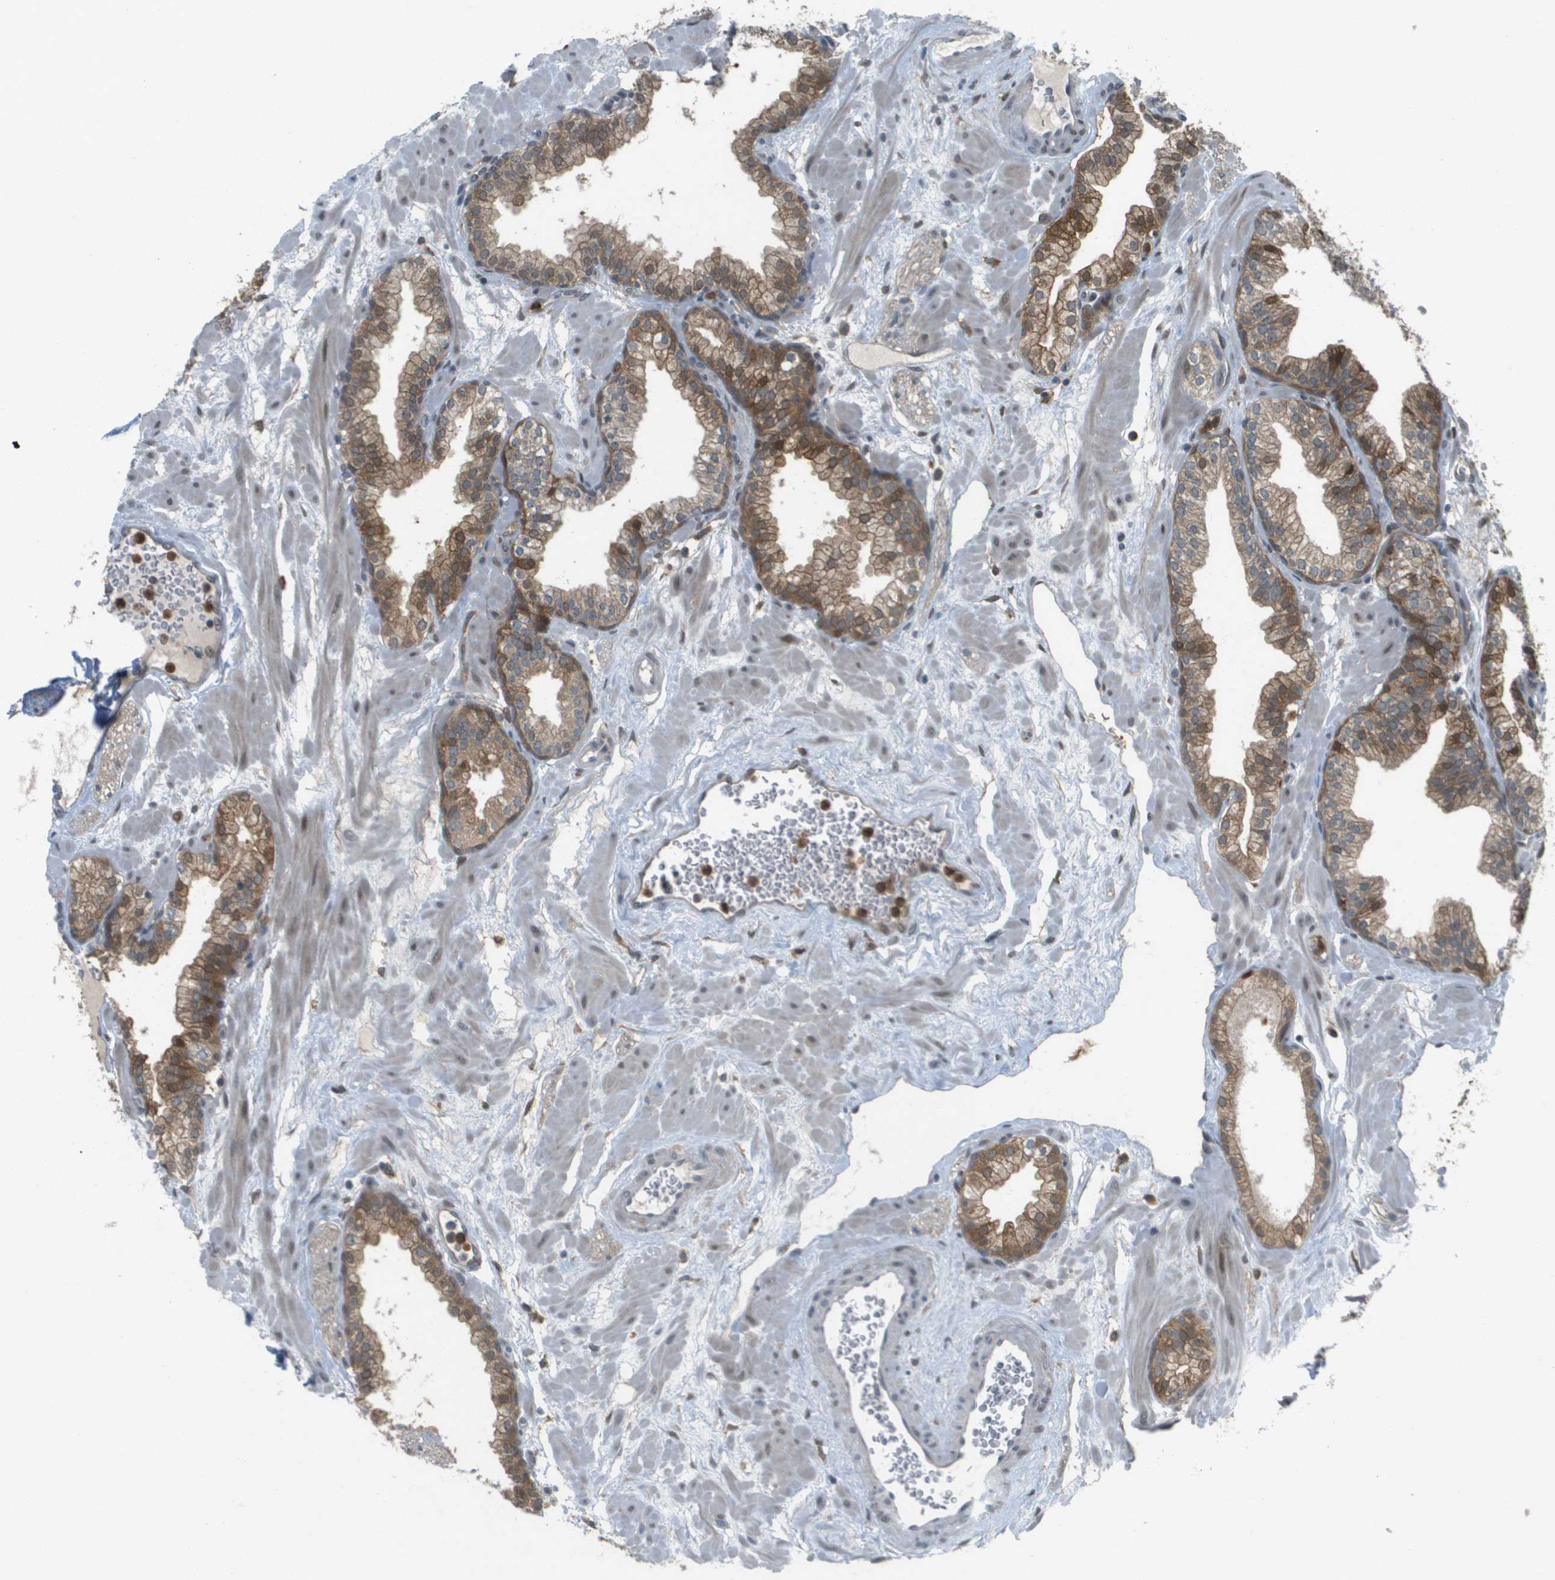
{"staining": {"intensity": "moderate", "quantity": ">75%", "location": "cytoplasmic/membranous"}, "tissue": "prostate", "cell_type": "Glandular cells", "image_type": "normal", "snomed": [{"axis": "morphology", "description": "Normal tissue, NOS"}, {"axis": "morphology", "description": "Urothelial carcinoma, Low grade"}, {"axis": "topography", "description": "Urinary bladder"}, {"axis": "topography", "description": "Prostate"}], "caption": "The photomicrograph demonstrates staining of benign prostate, revealing moderate cytoplasmic/membranous protein staining (brown color) within glandular cells.", "gene": "PALD1", "patient": {"sex": "male", "age": 60}}